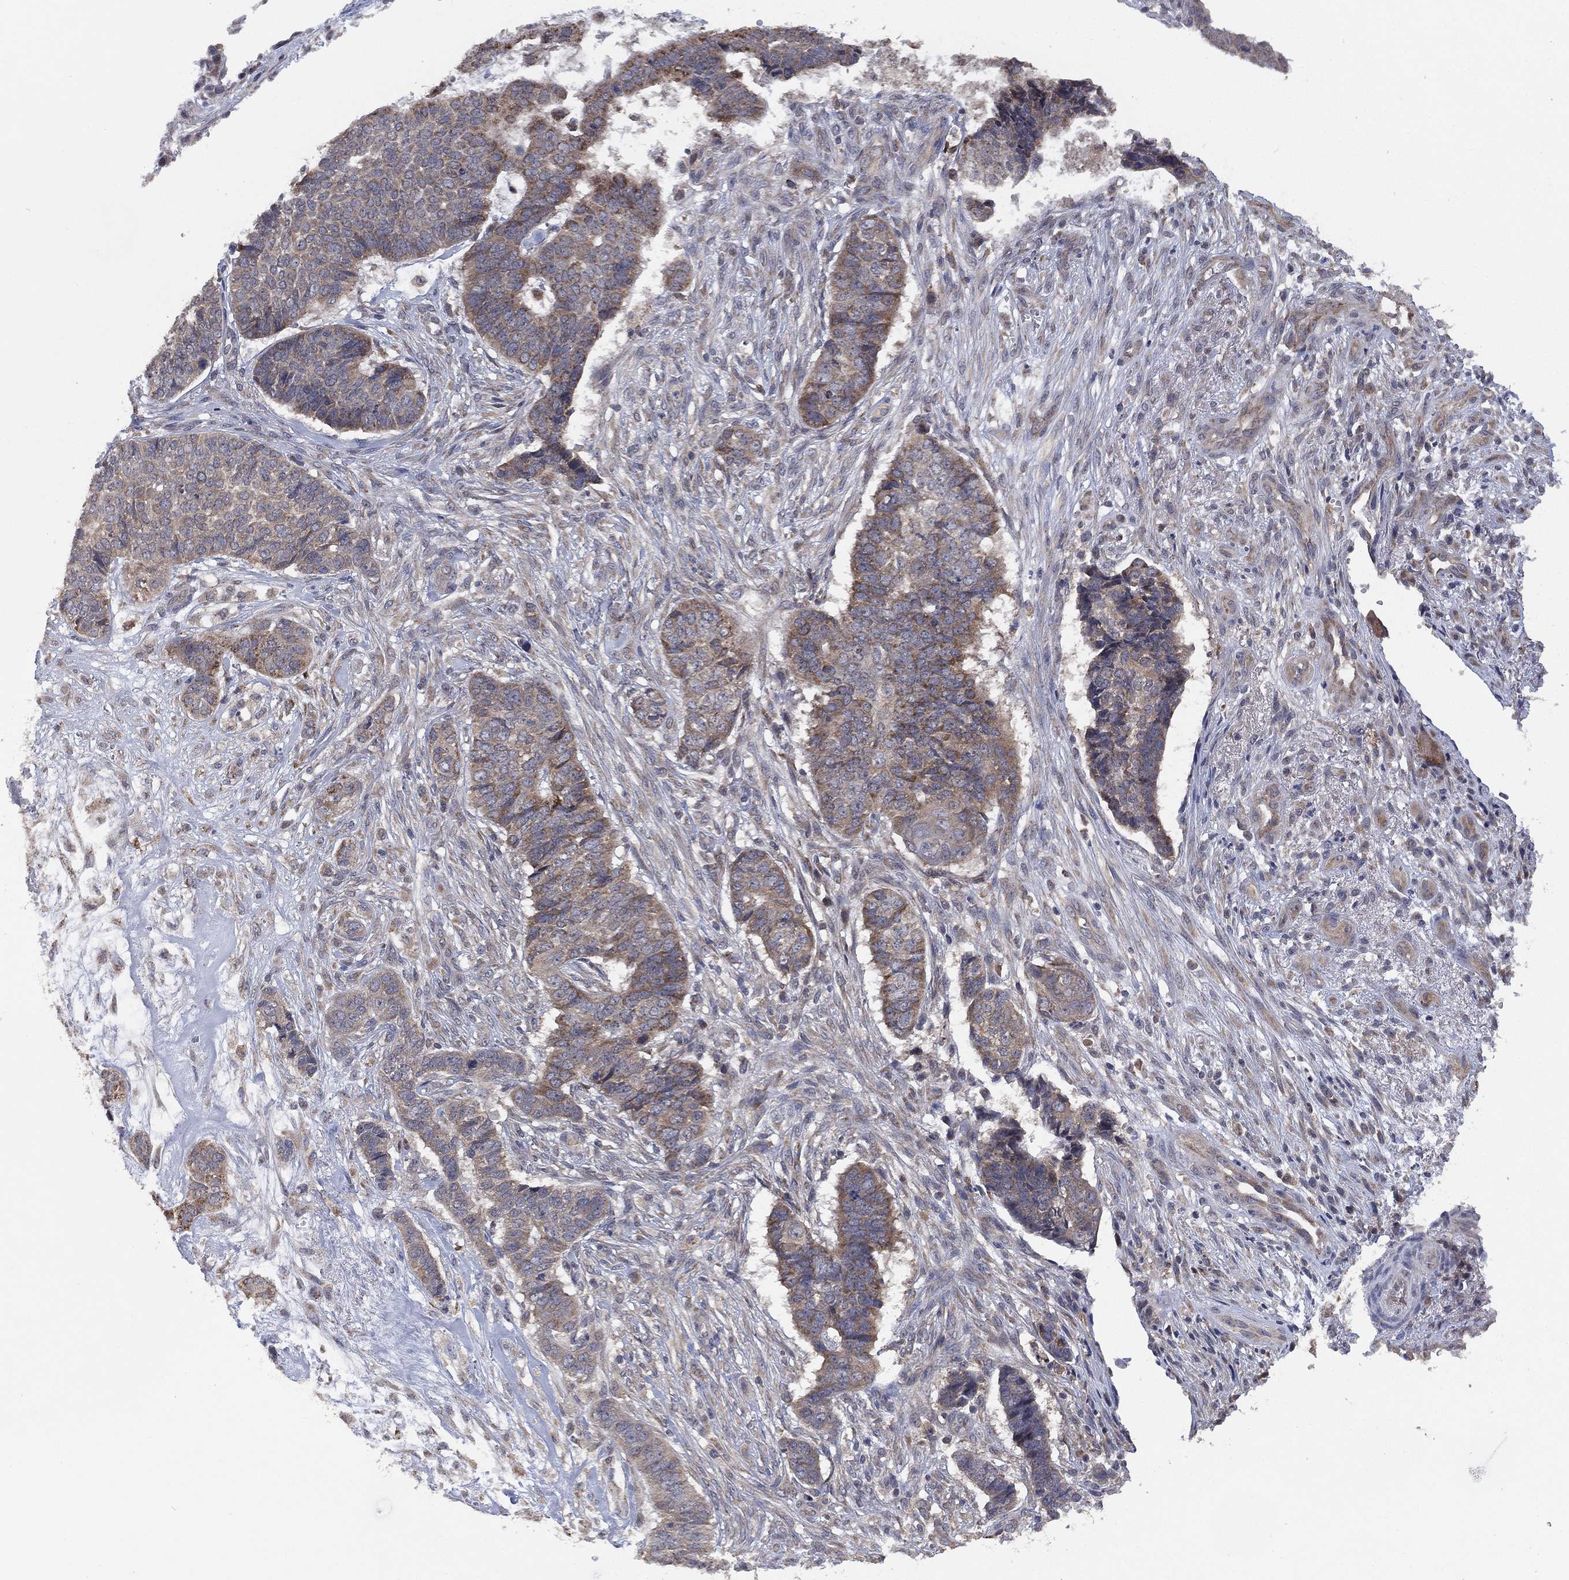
{"staining": {"intensity": "weak", "quantity": "<25%", "location": "cytoplasmic/membranous"}, "tissue": "skin cancer", "cell_type": "Tumor cells", "image_type": "cancer", "snomed": [{"axis": "morphology", "description": "Basal cell carcinoma"}, {"axis": "topography", "description": "Skin"}], "caption": "IHC micrograph of skin cancer stained for a protein (brown), which reveals no expression in tumor cells.", "gene": "SELENOO", "patient": {"sex": "male", "age": 86}}